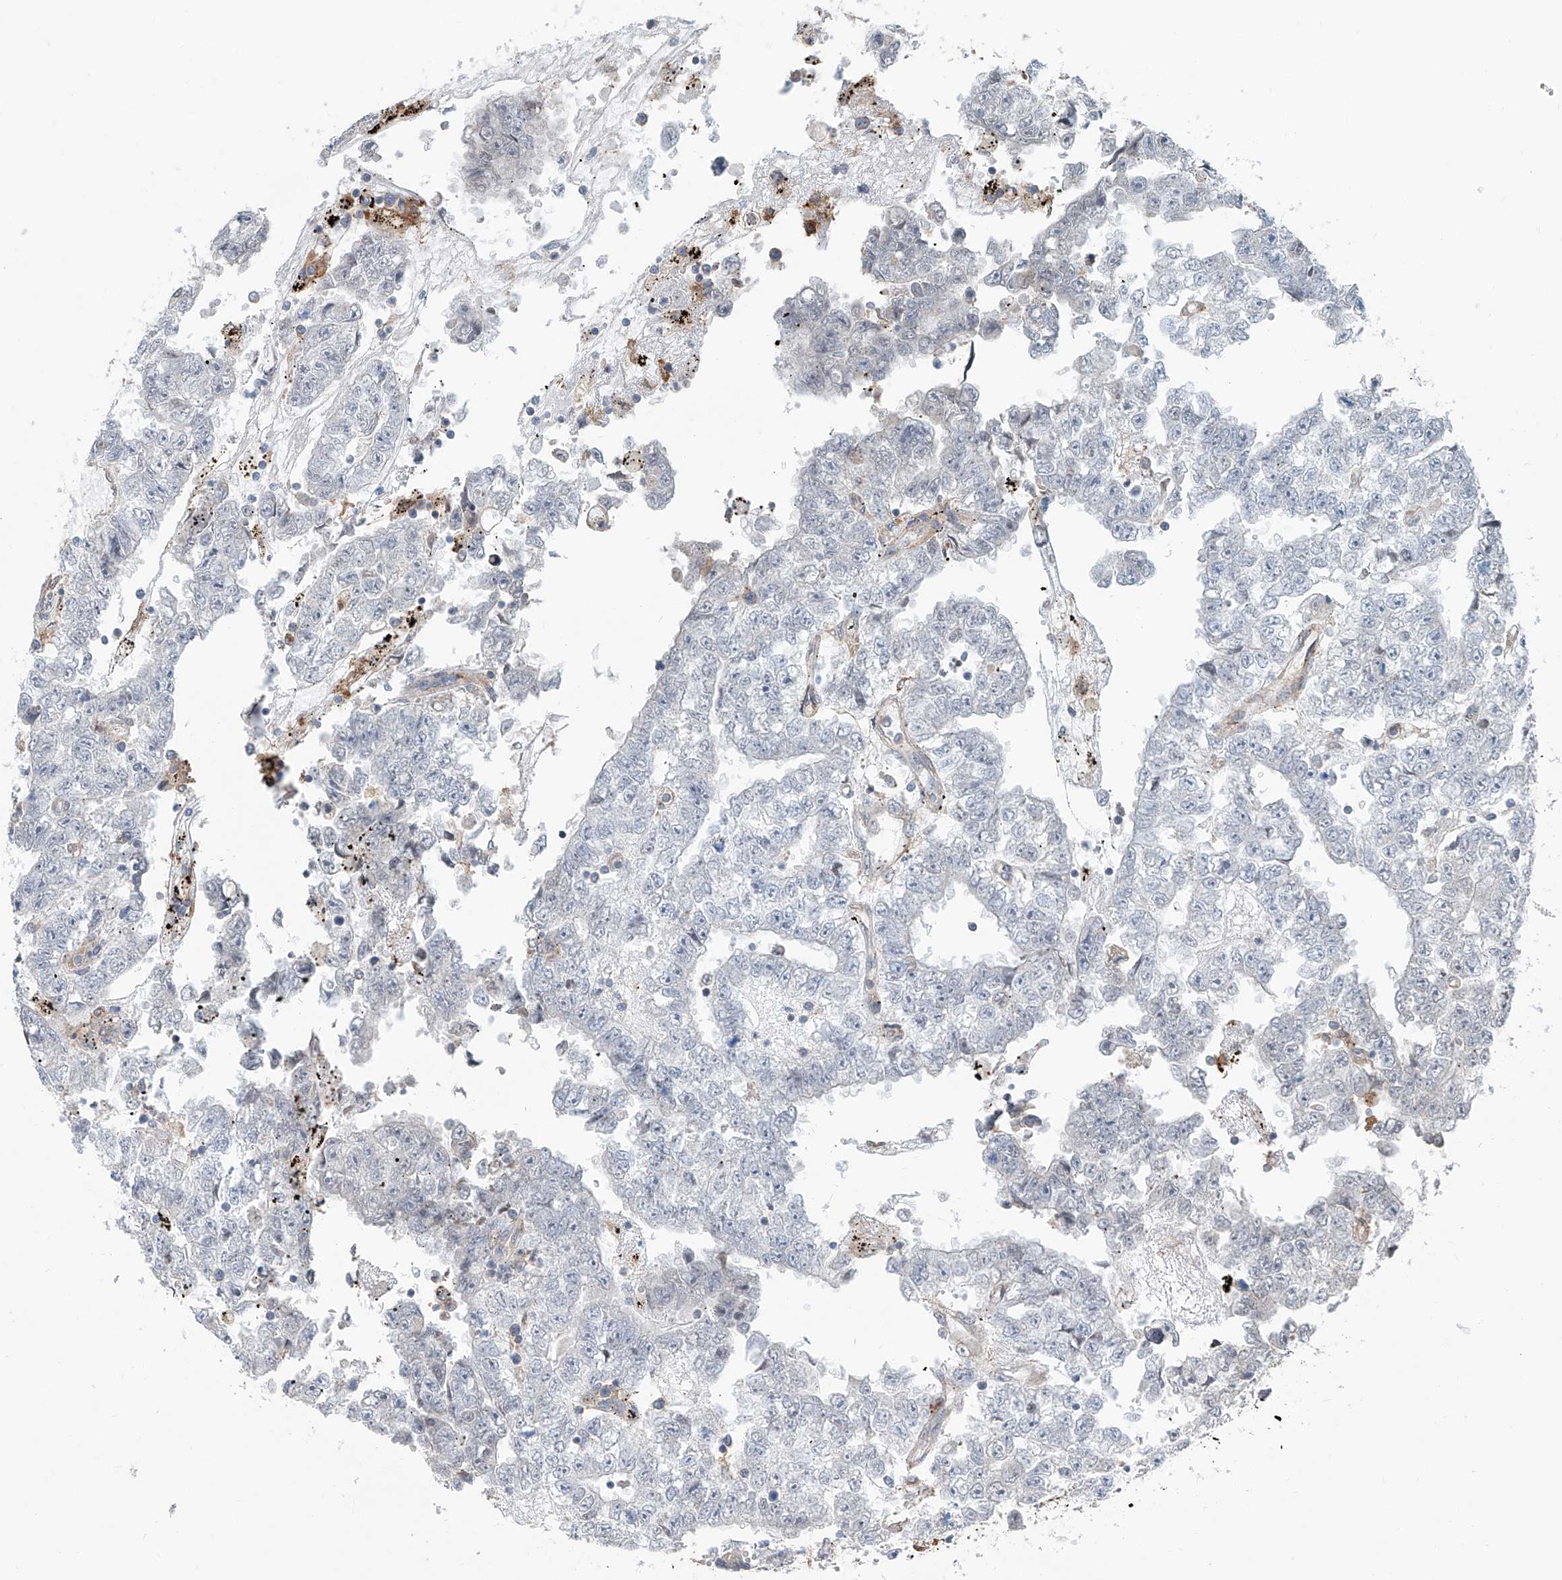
{"staining": {"intensity": "negative", "quantity": "none", "location": "none"}, "tissue": "testis cancer", "cell_type": "Tumor cells", "image_type": "cancer", "snomed": [{"axis": "morphology", "description": "Carcinoma, Embryonal, NOS"}, {"axis": "topography", "description": "Testis"}], "caption": "Tumor cells are negative for protein expression in human embryonal carcinoma (testis).", "gene": "KCNK10", "patient": {"sex": "male", "age": 25}}